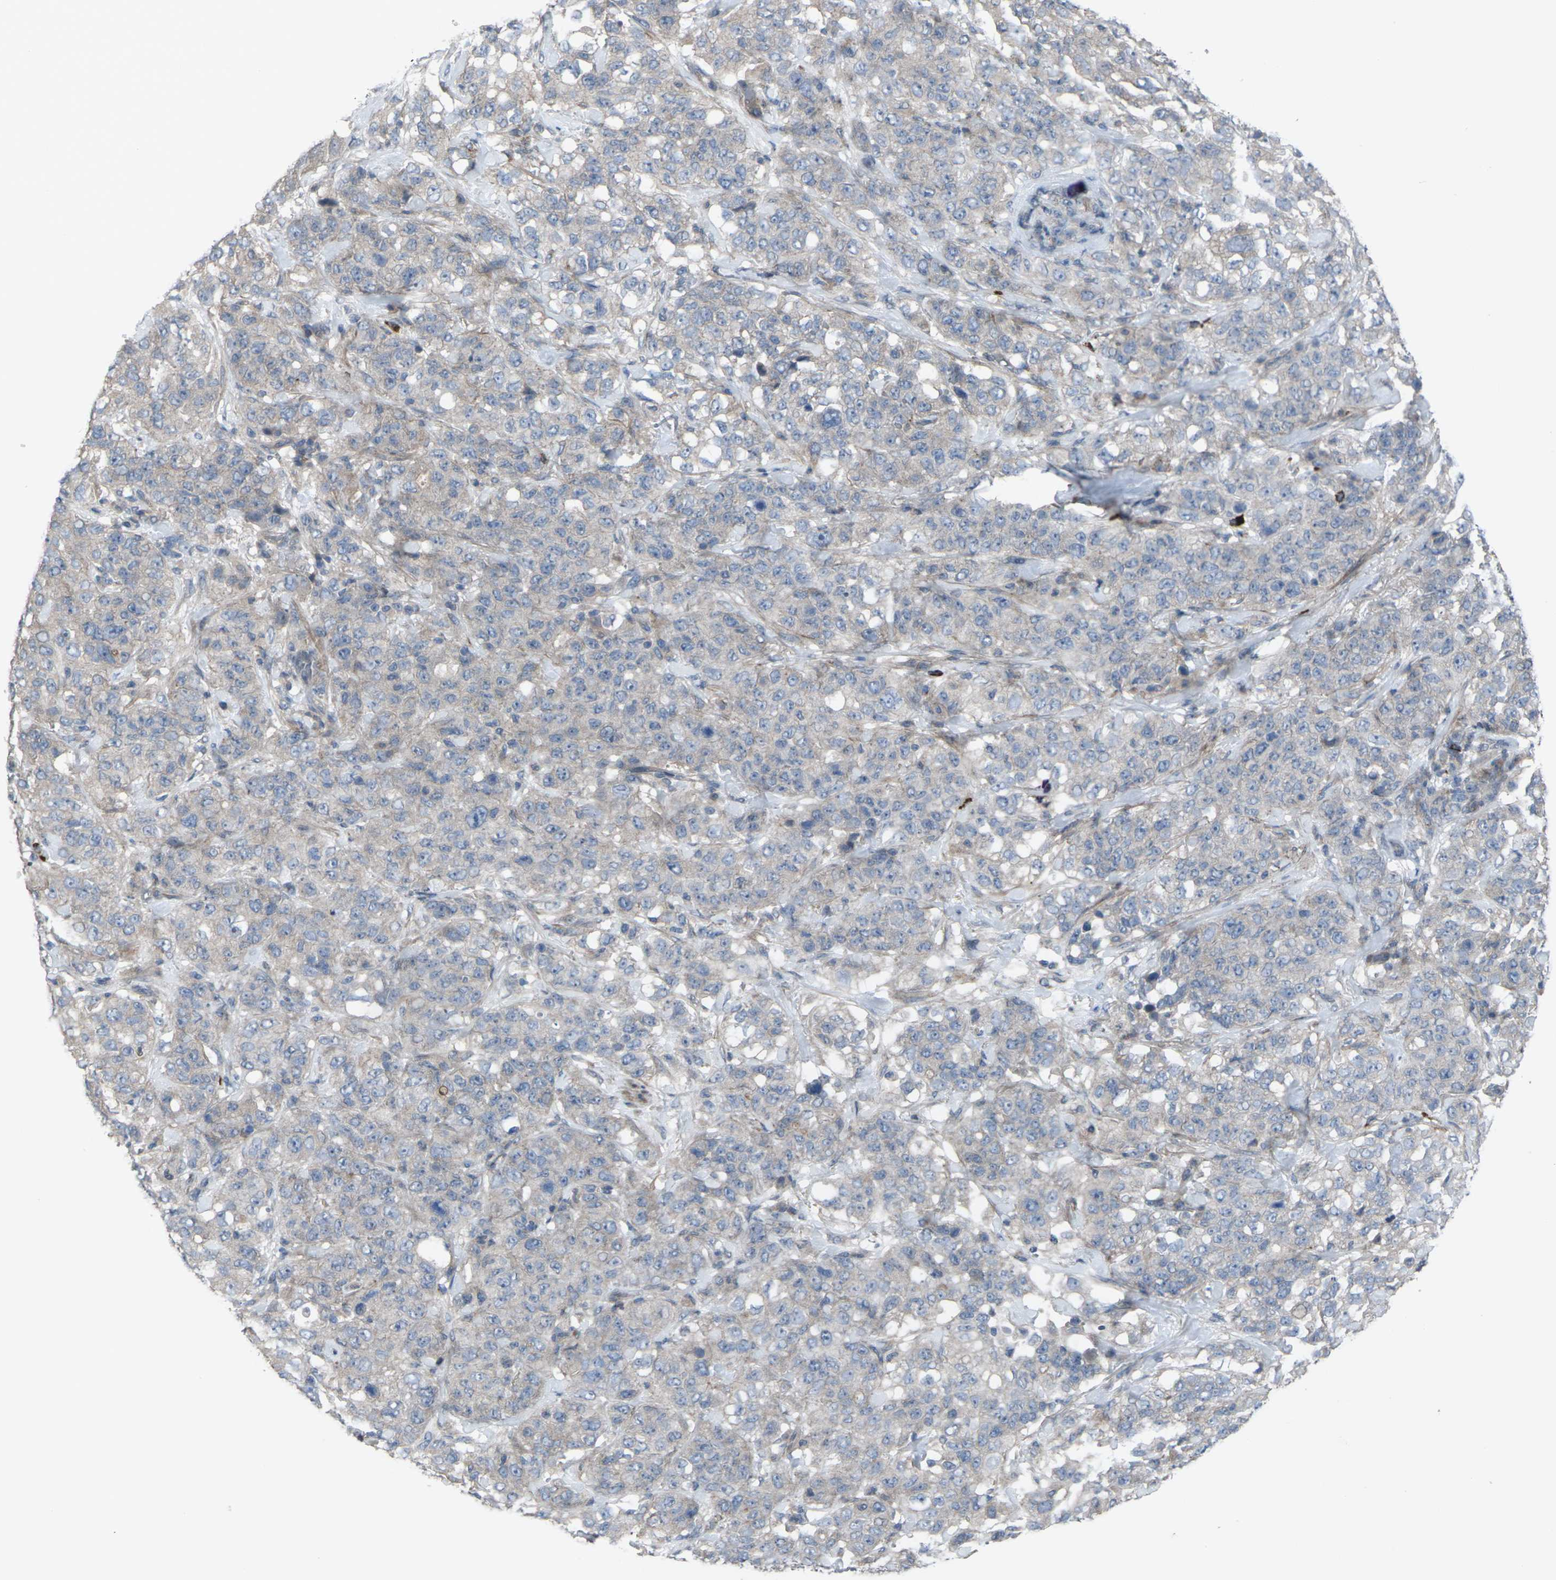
{"staining": {"intensity": "weak", "quantity": ">75%", "location": "cytoplasmic/membranous"}, "tissue": "stomach cancer", "cell_type": "Tumor cells", "image_type": "cancer", "snomed": [{"axis": "morphology", "description": "Adenocarcinoma, NOS"}, {"axis": "topography", "description": "Stomach"}], "caption": "This image demonstrates immunohistochemistry staining of human stomach cancer, with low weak cytoplasmic/membranous positivity in about >75% of tumor cells.", "gene": "CCR10", "patient": {"sex": "male", "age": 48}}